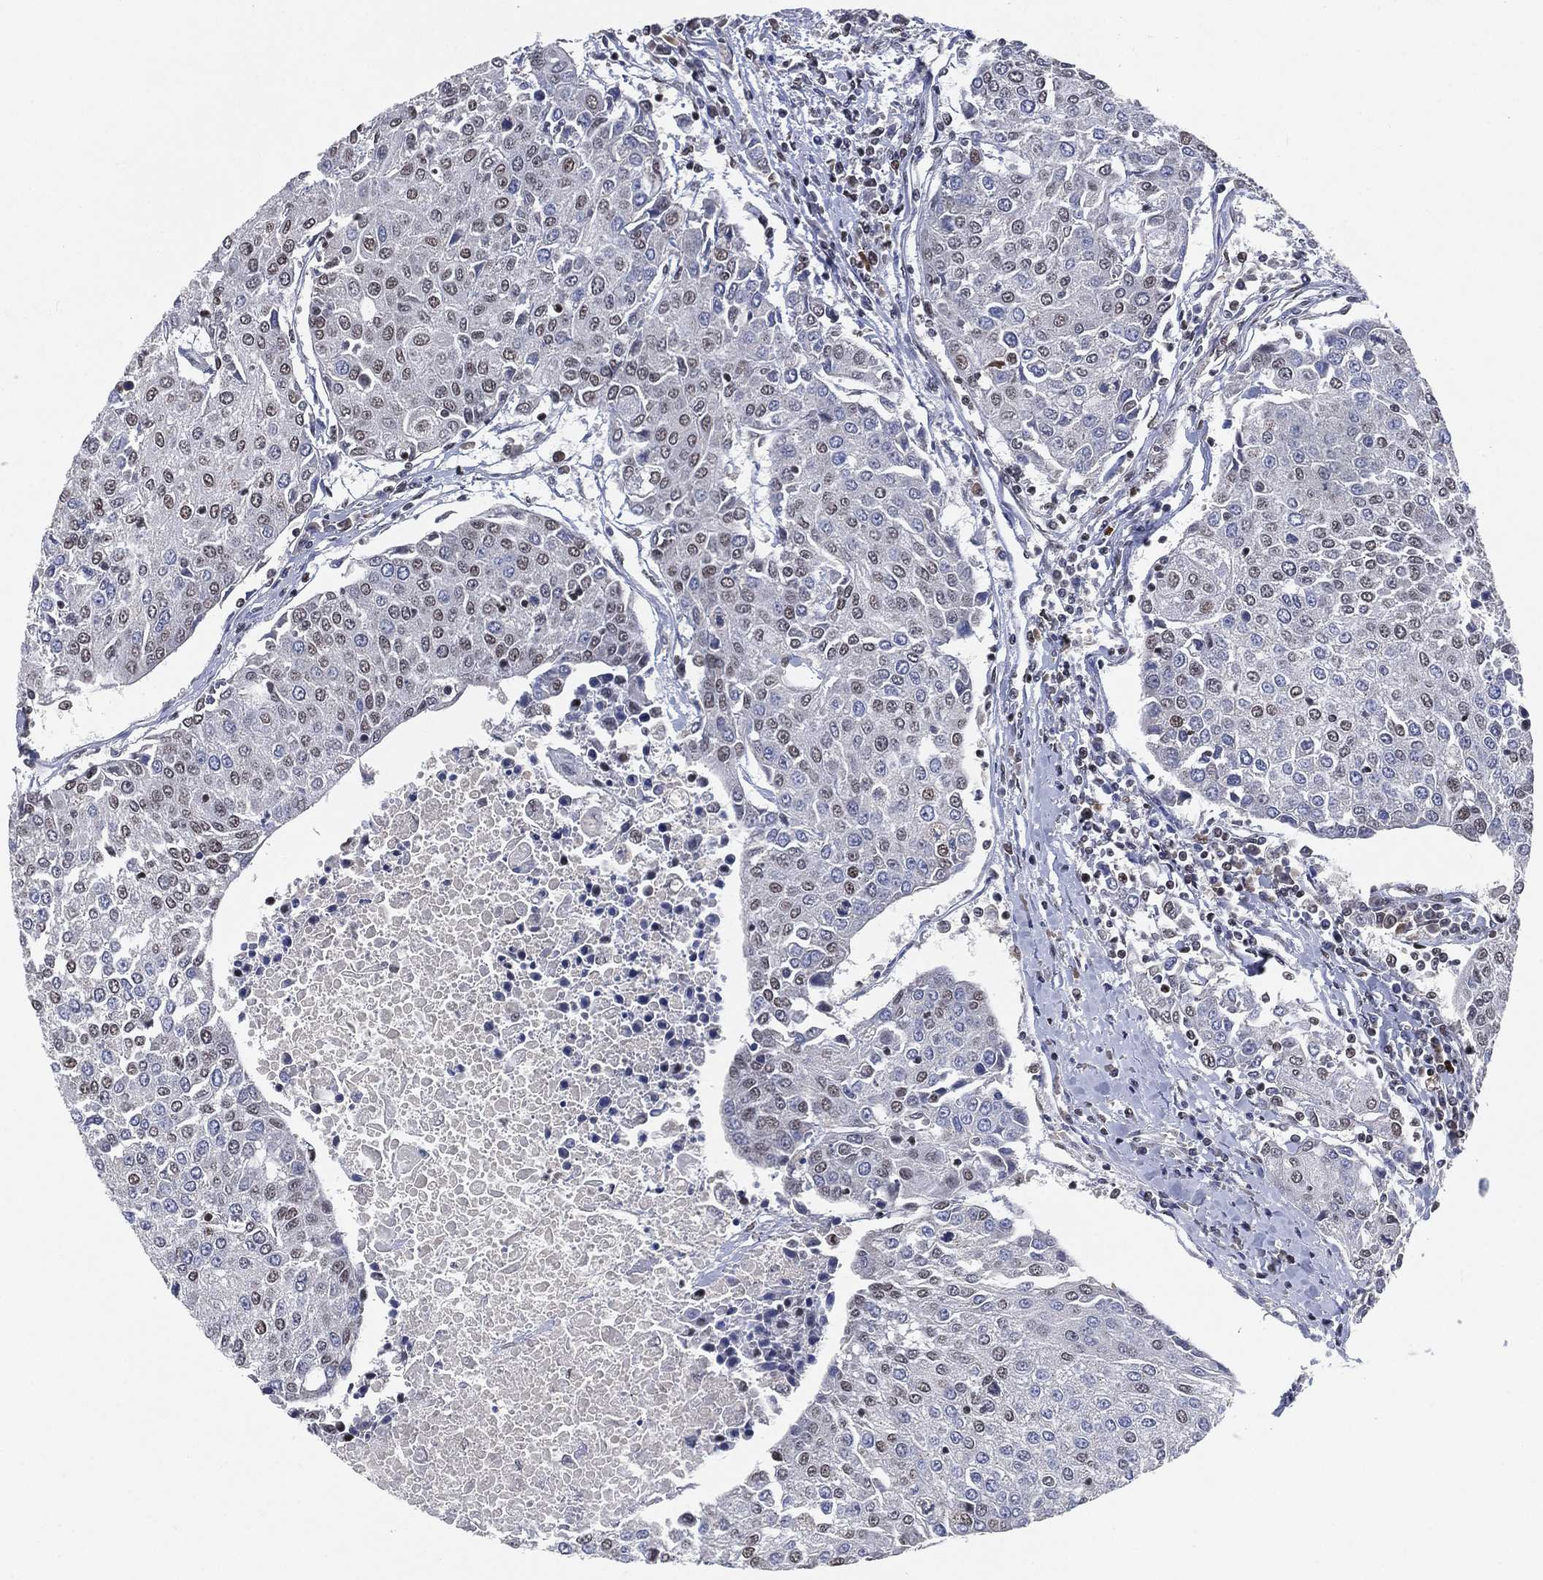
{"staining": {"intensity": "weak", "quantity": "<25%", "location": "nuclear"}, "tissue": "urothelial cancer", "cell_type": "Tumor cells", "image_type": "cancer", "snomed": [{"axis": "morphology", "description": "Urothelial carcinoma, High grade"}, {"axis": "topography", "description": "Urinary bladder"}], "caption": "An immunohistochemistry histopathology image of high-grade urothelial carcinoma is shown. There is no staining in tumor cells of high-grade urothelial carcinoma. The staining is performed using DAB (3,3'-diaminobenzidine) brown chromogen with nuclei counter-stained in using hematoxylin.", "gene": "YLPM1", "patient": {"sex": "female", "age": 85}}